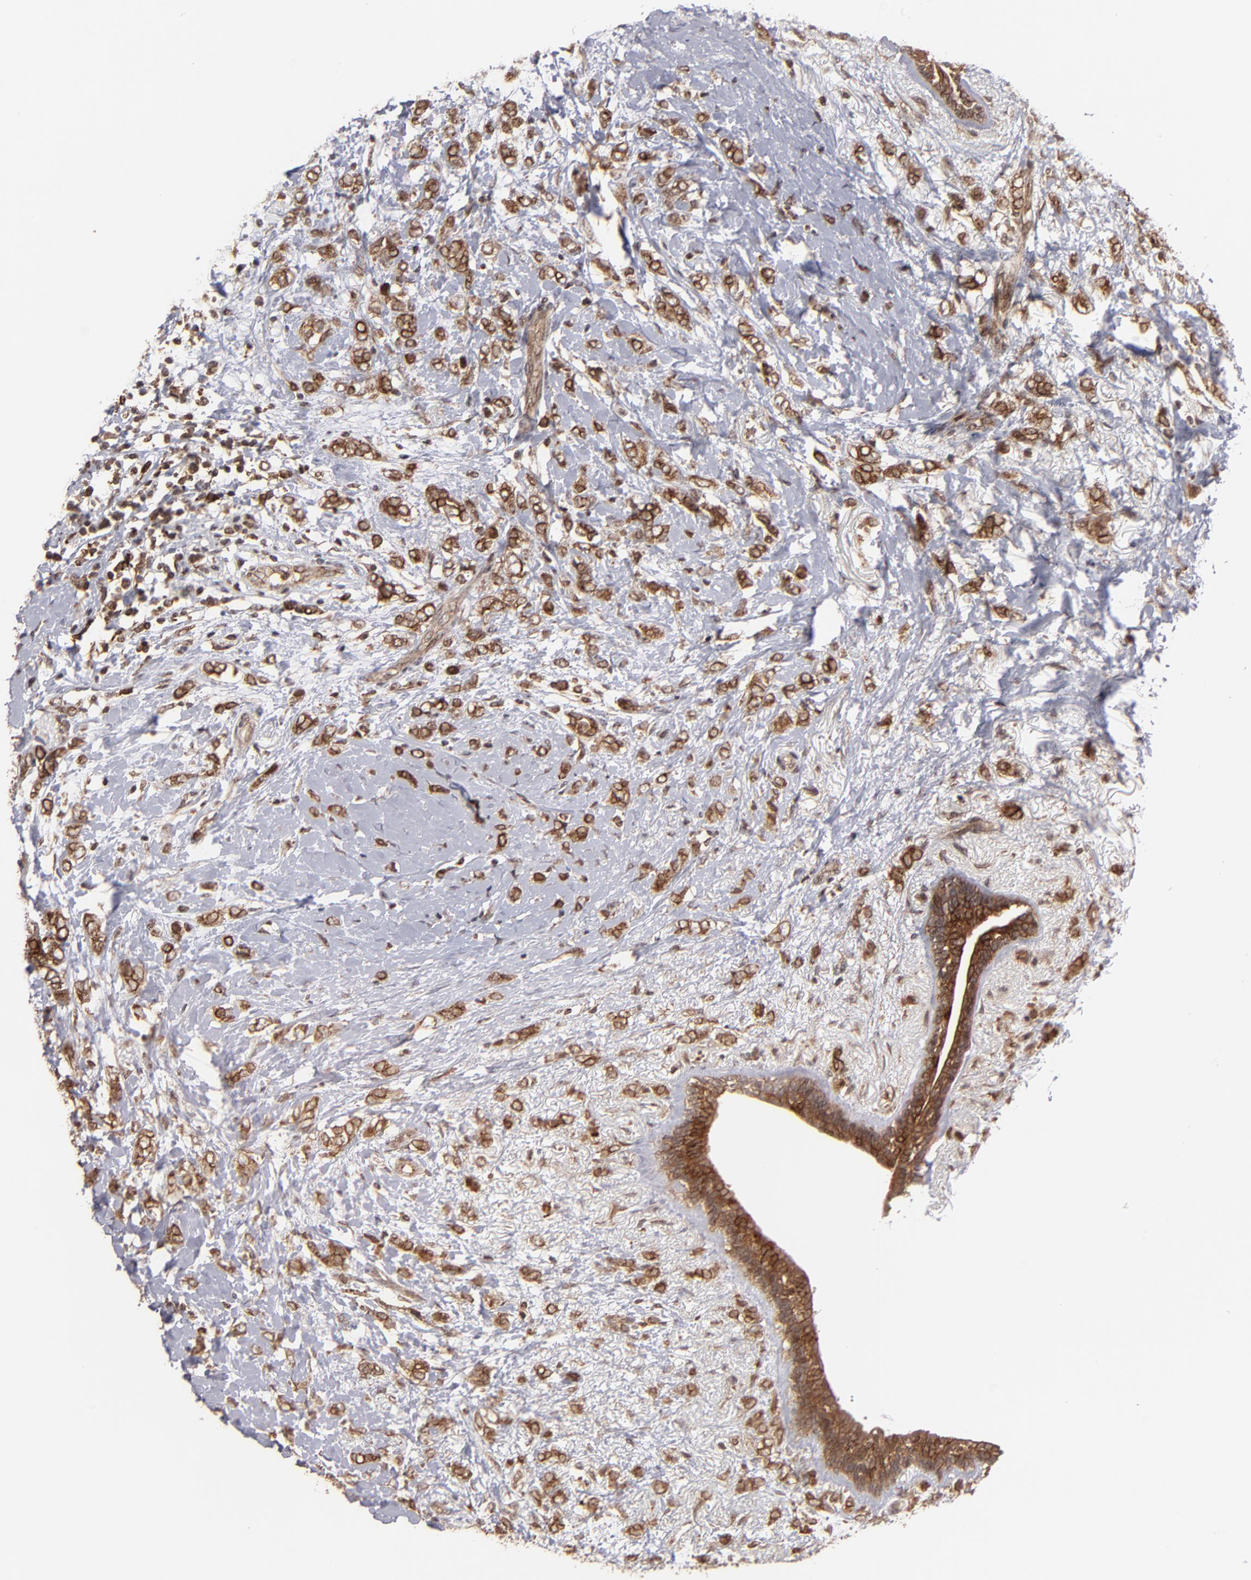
{"staining": {"intensity": "strong", "quantity": ">75%", "location": "cytoplasmic/membranous"}, "tissue": "breast cancer", "cell_type": "Tumor cells", "image_type": "cancer", "snomed": [{"axis": "morphology", "description": "Normal tissue, NOS"}, {"axis": "morphology", "description": "Lobular carcinoma"}, {"axis": "topography", "description": "Breast"}], "caption": "Immunohistochemistry (IHC) histopathology image of human breast cancer stained for a protein (brown), which shows high levels of strong cytoplasmic/membranous staining in approximately >75% of tumor cells.", "gene": "RGS6", "patient": {"sex": "female", "age": 47}}